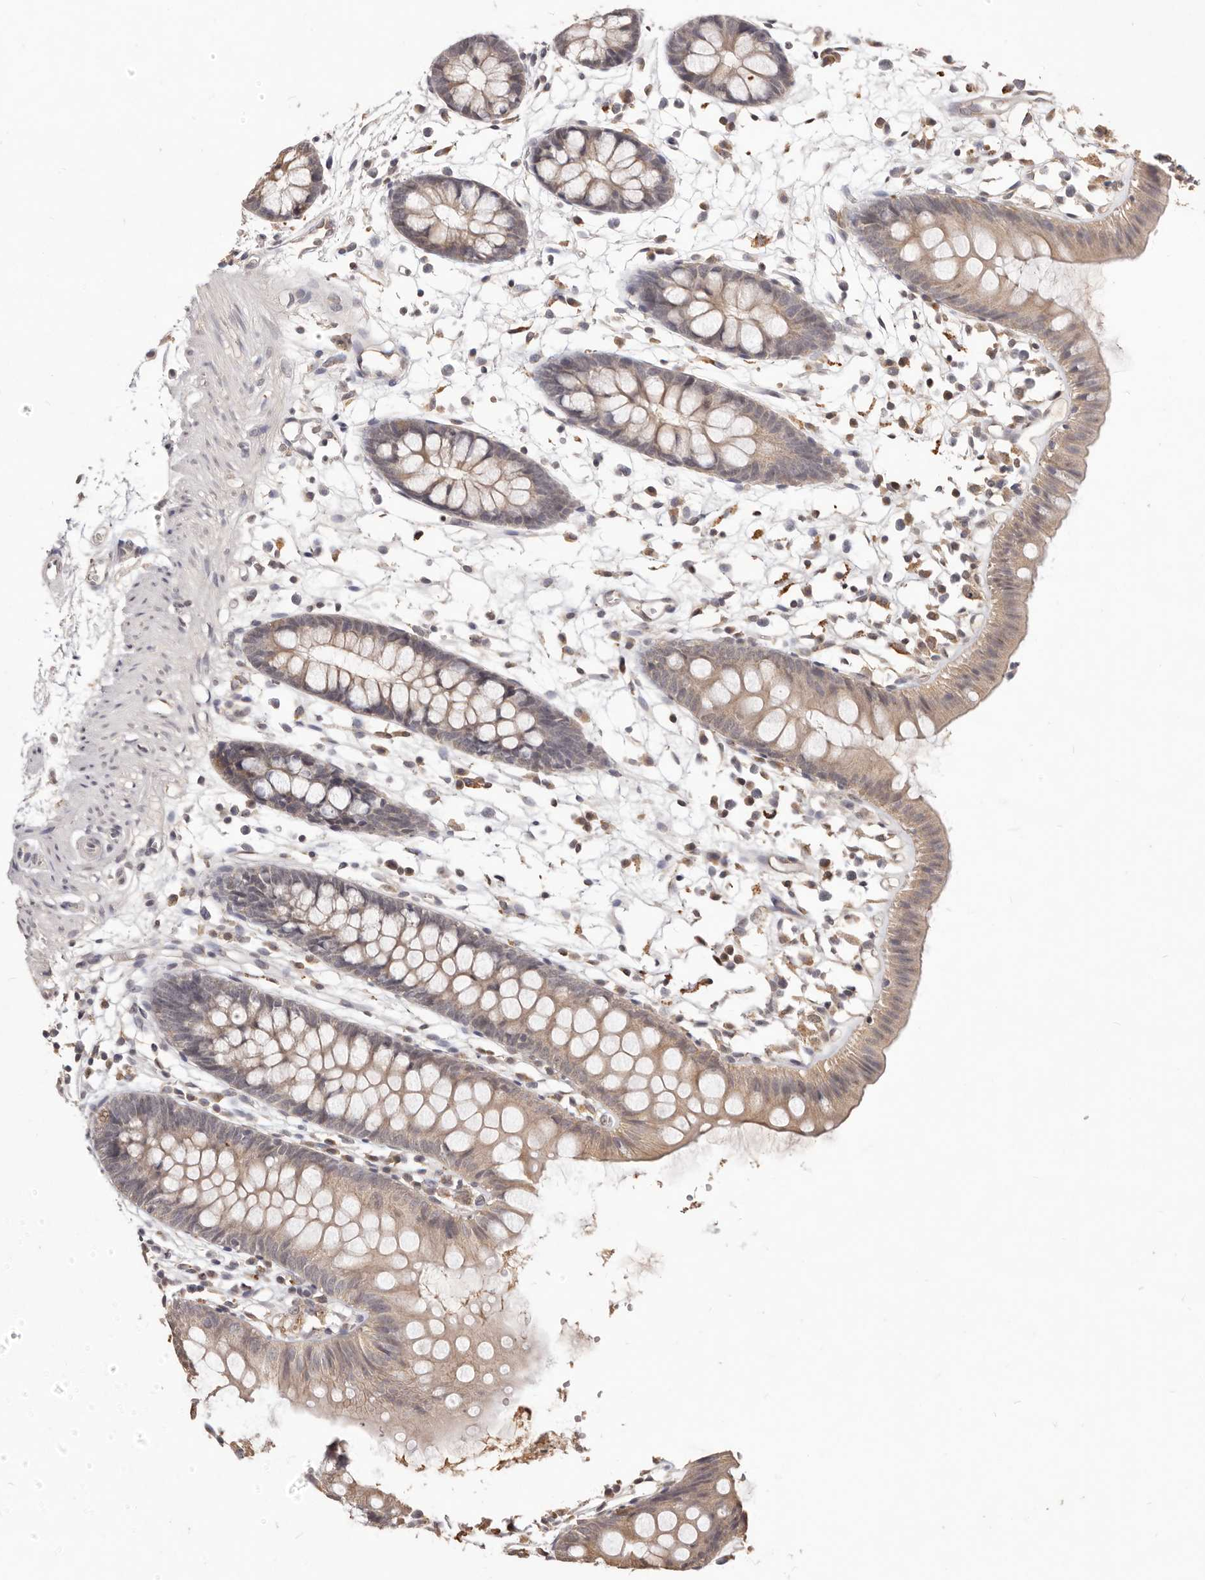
{"staining": {"intensity": "negative", "quantity": "none", "location": "none"}, "tissue": "colon", "cell_type": "Endothelial cells", "image_type": "normal", "snomed": [{"axis": "morphology", "description": "Normal tissue, NOS"}, {"axis": "topography", "description": "Colon"}], "caption": "Immunohistochemistry histopathology image of benign human colon stained for a protein (brown), which reveals no positivity in endothelial cells. (Immunohistochemistry, brightfield microscopy, high magnification).", "gene": "TSPAN13", "patient": {"sex": "male", "age": 56}}